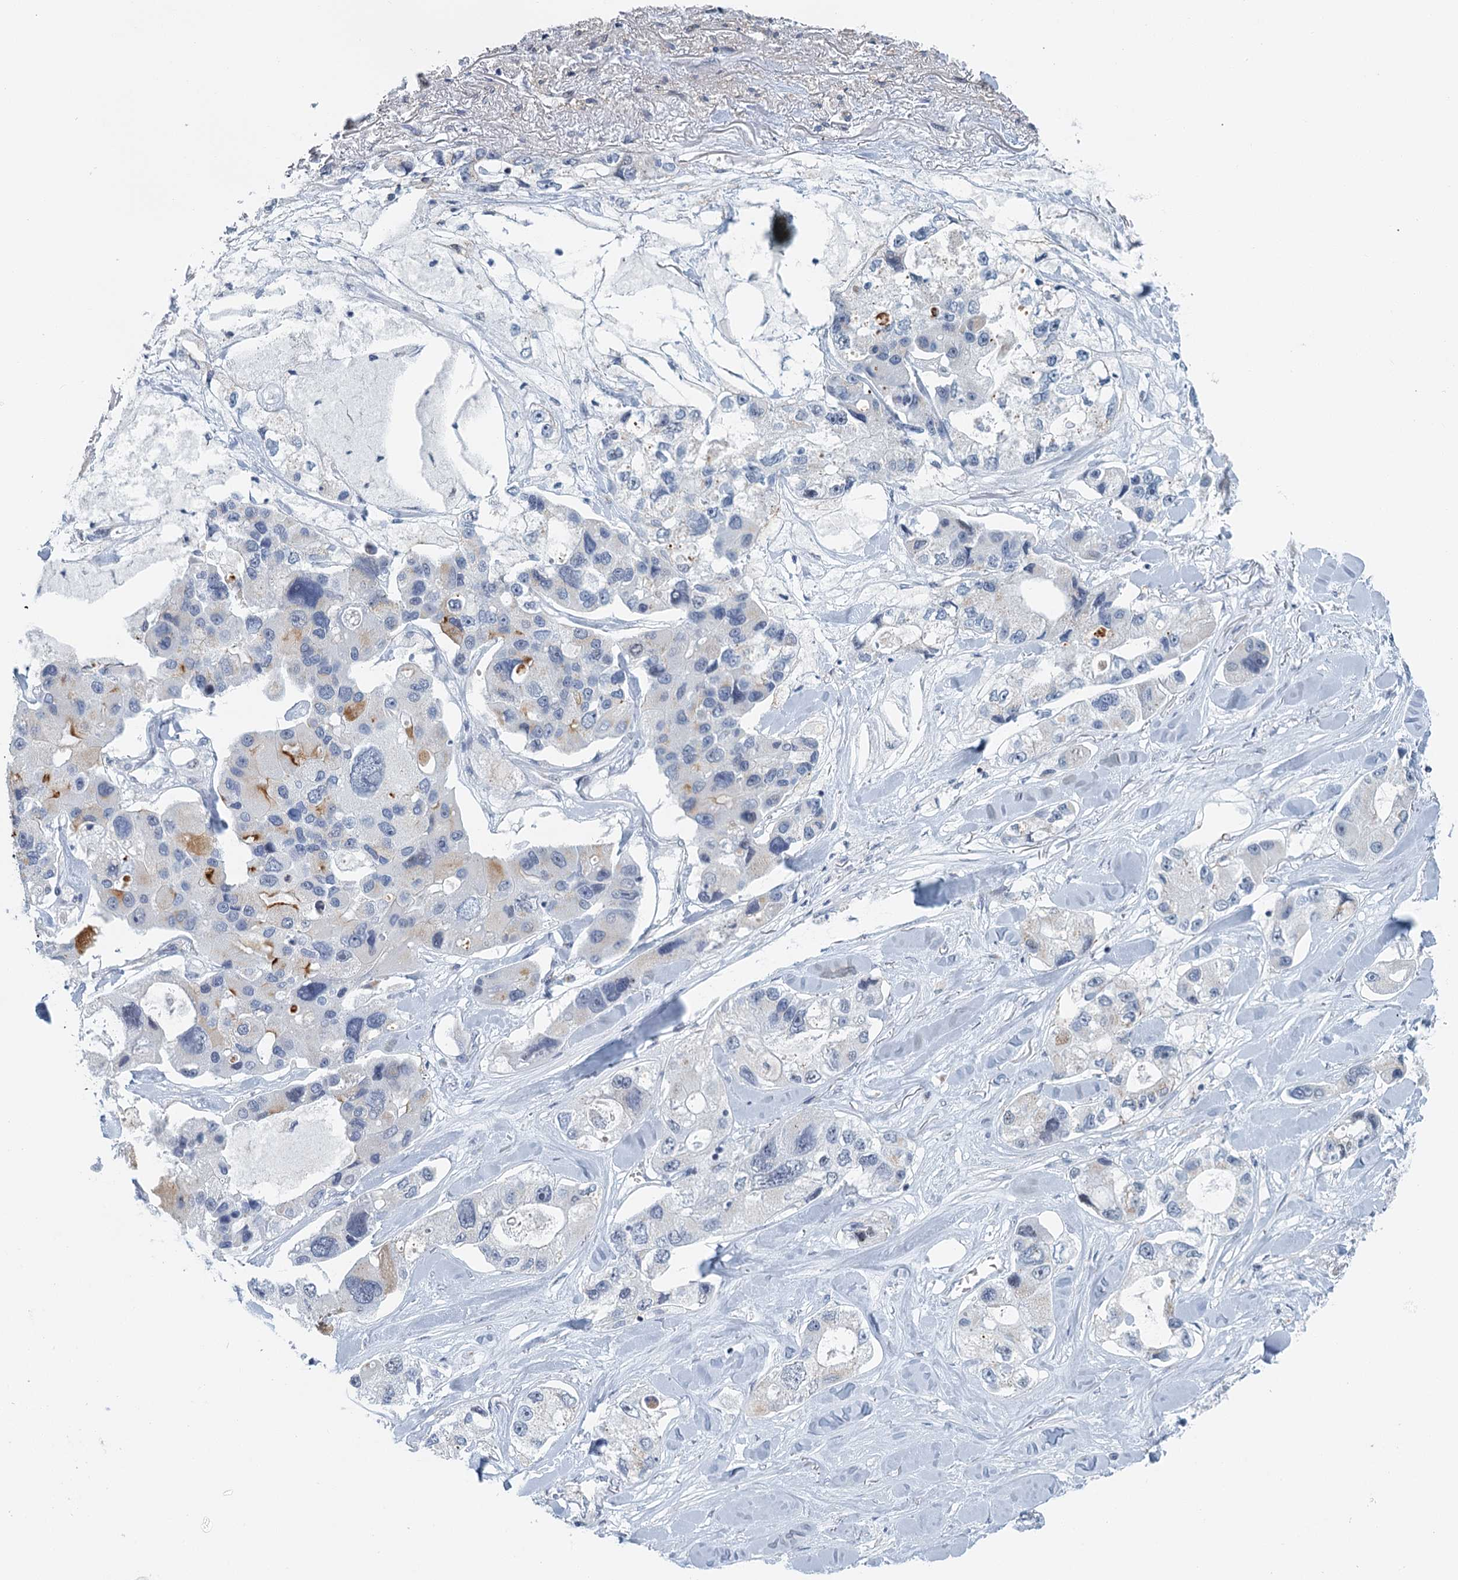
{"staining": {"intensity": "negative", "quantity": "none", "location": "none"}, "tissue": "lung cancer", "cell_type": "Tumor cells", "image_type": "cancer", "snomed": [{"axis": "morphology", "description": "Adenocarcinoma, NOS"}, {"axis": "topography", "description": "Lung"}], "caption": "The IHC micrograph has no significant expression in tumor cells of lung cancer (adenocarcinoma) tissue.", "gene": "ZNF527", "patient": {"sex": "female", "age": 54}}